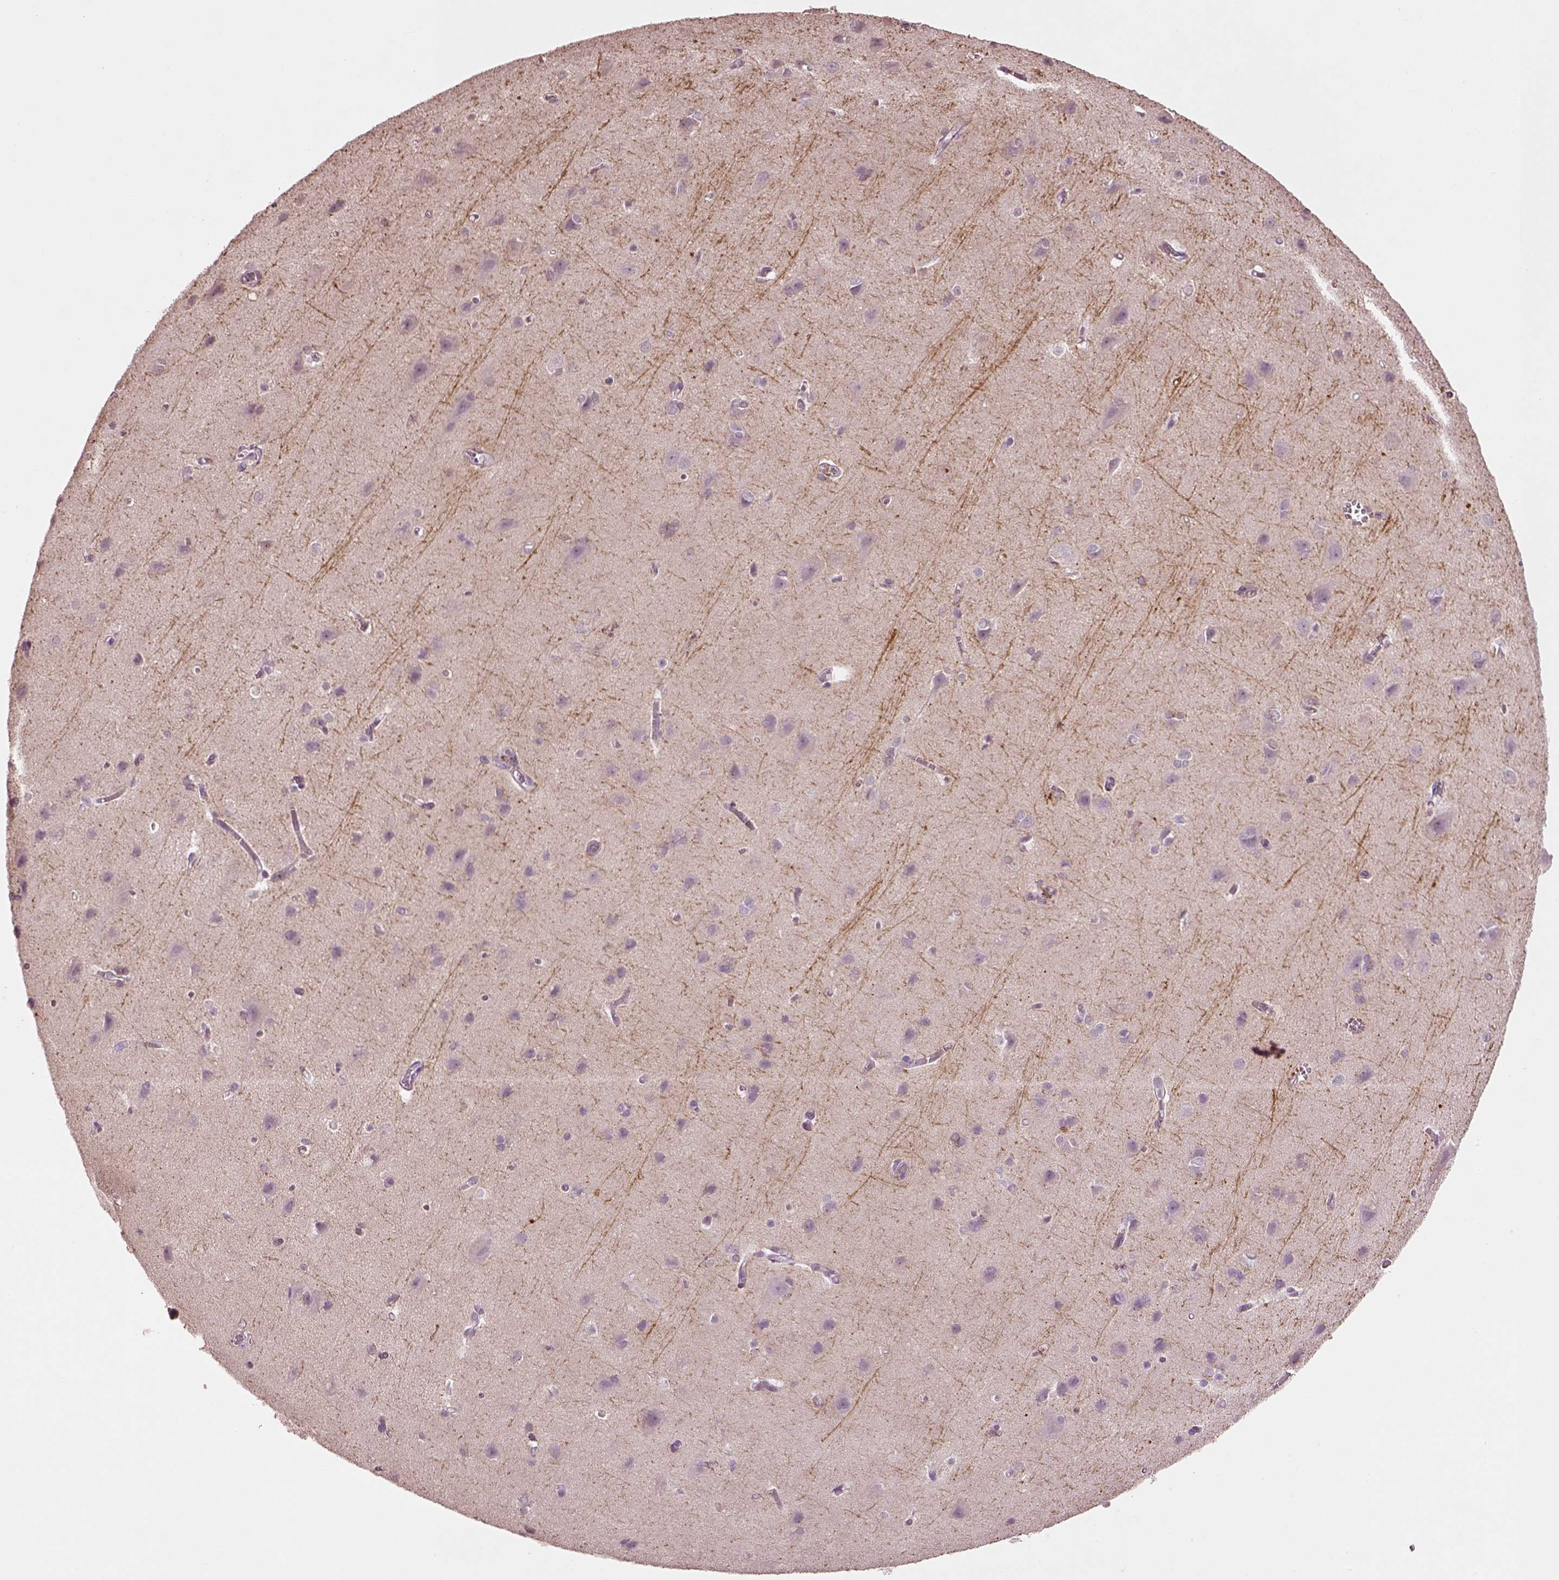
{"staining": {"intensity": "negative", "quantity": "none", "location": "none"}, "tissue": "cerebral cortex", "cell_type": "Endothelial cells", "image_type": "normal", "snomed": [{"axis": "morphology", "description": "Normal tissue, NOS"}, {"axis": "topography", "description": "Cerebral cortex"}], "caption": "Cerebral cortex stained for a protein using immunohistochemistry (IHC) shows no expression endothelial cells.", "gene": "KCNIP3", "patient": {"sex": "male", "age": 37}}